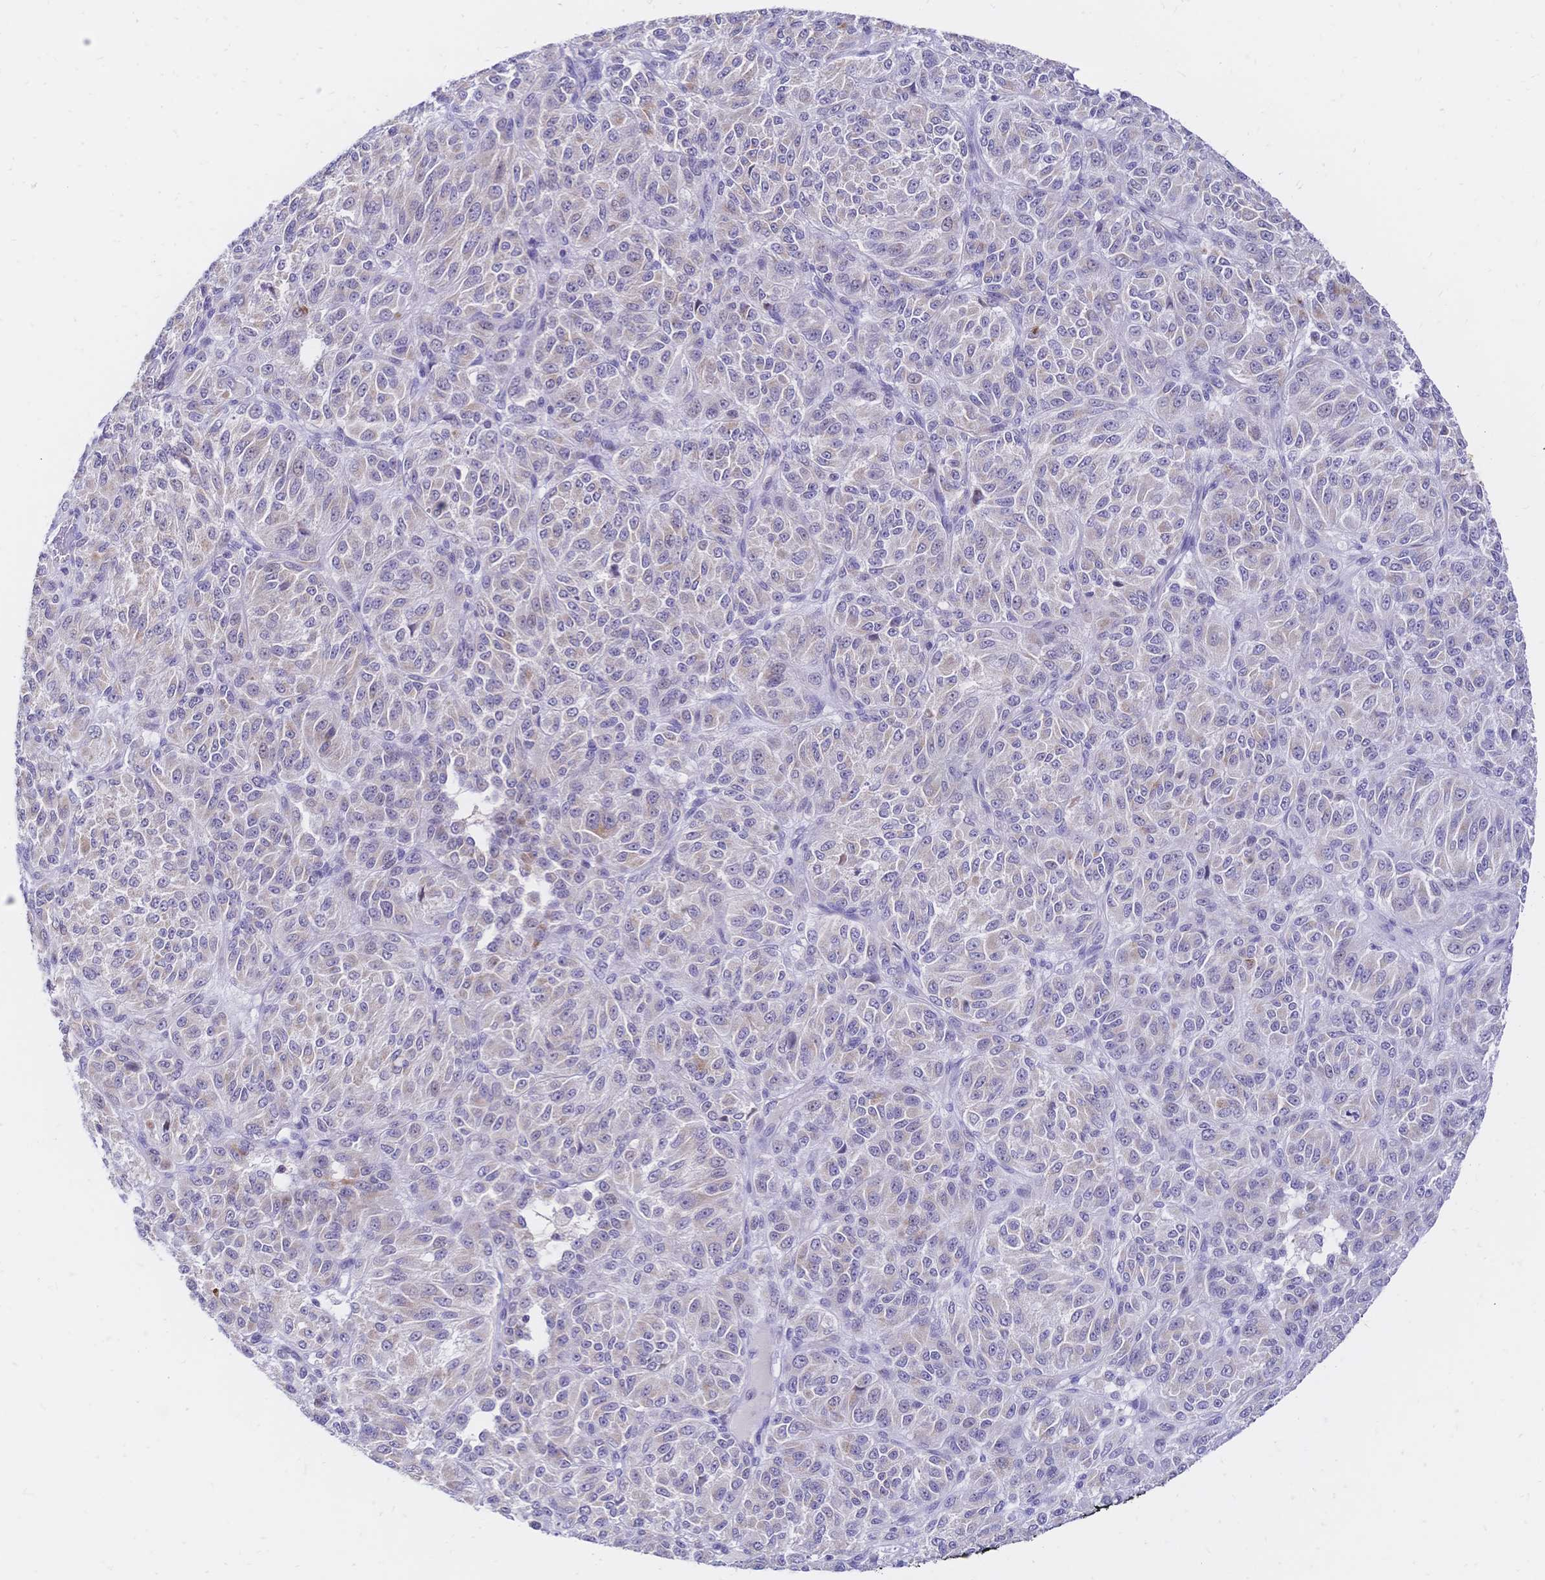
{"staining": {"intensity": "negative", "quantity": "none", "location": "none"}, "tissue": "melanoma", "cell_type": "Tumor cells", "image_type": "cancer", "snomed": [{"axis": "morphology", "description": "Malignant melanoma, Metastatic site"}, {"axis": "topography", "description": "Brain"}], "caption": "Tumor cells are negative for protein expression in human malignant melanoma (metastatic site).", "gene": "CLEC18B", "patient": {"sex": "female", "age": 56}}